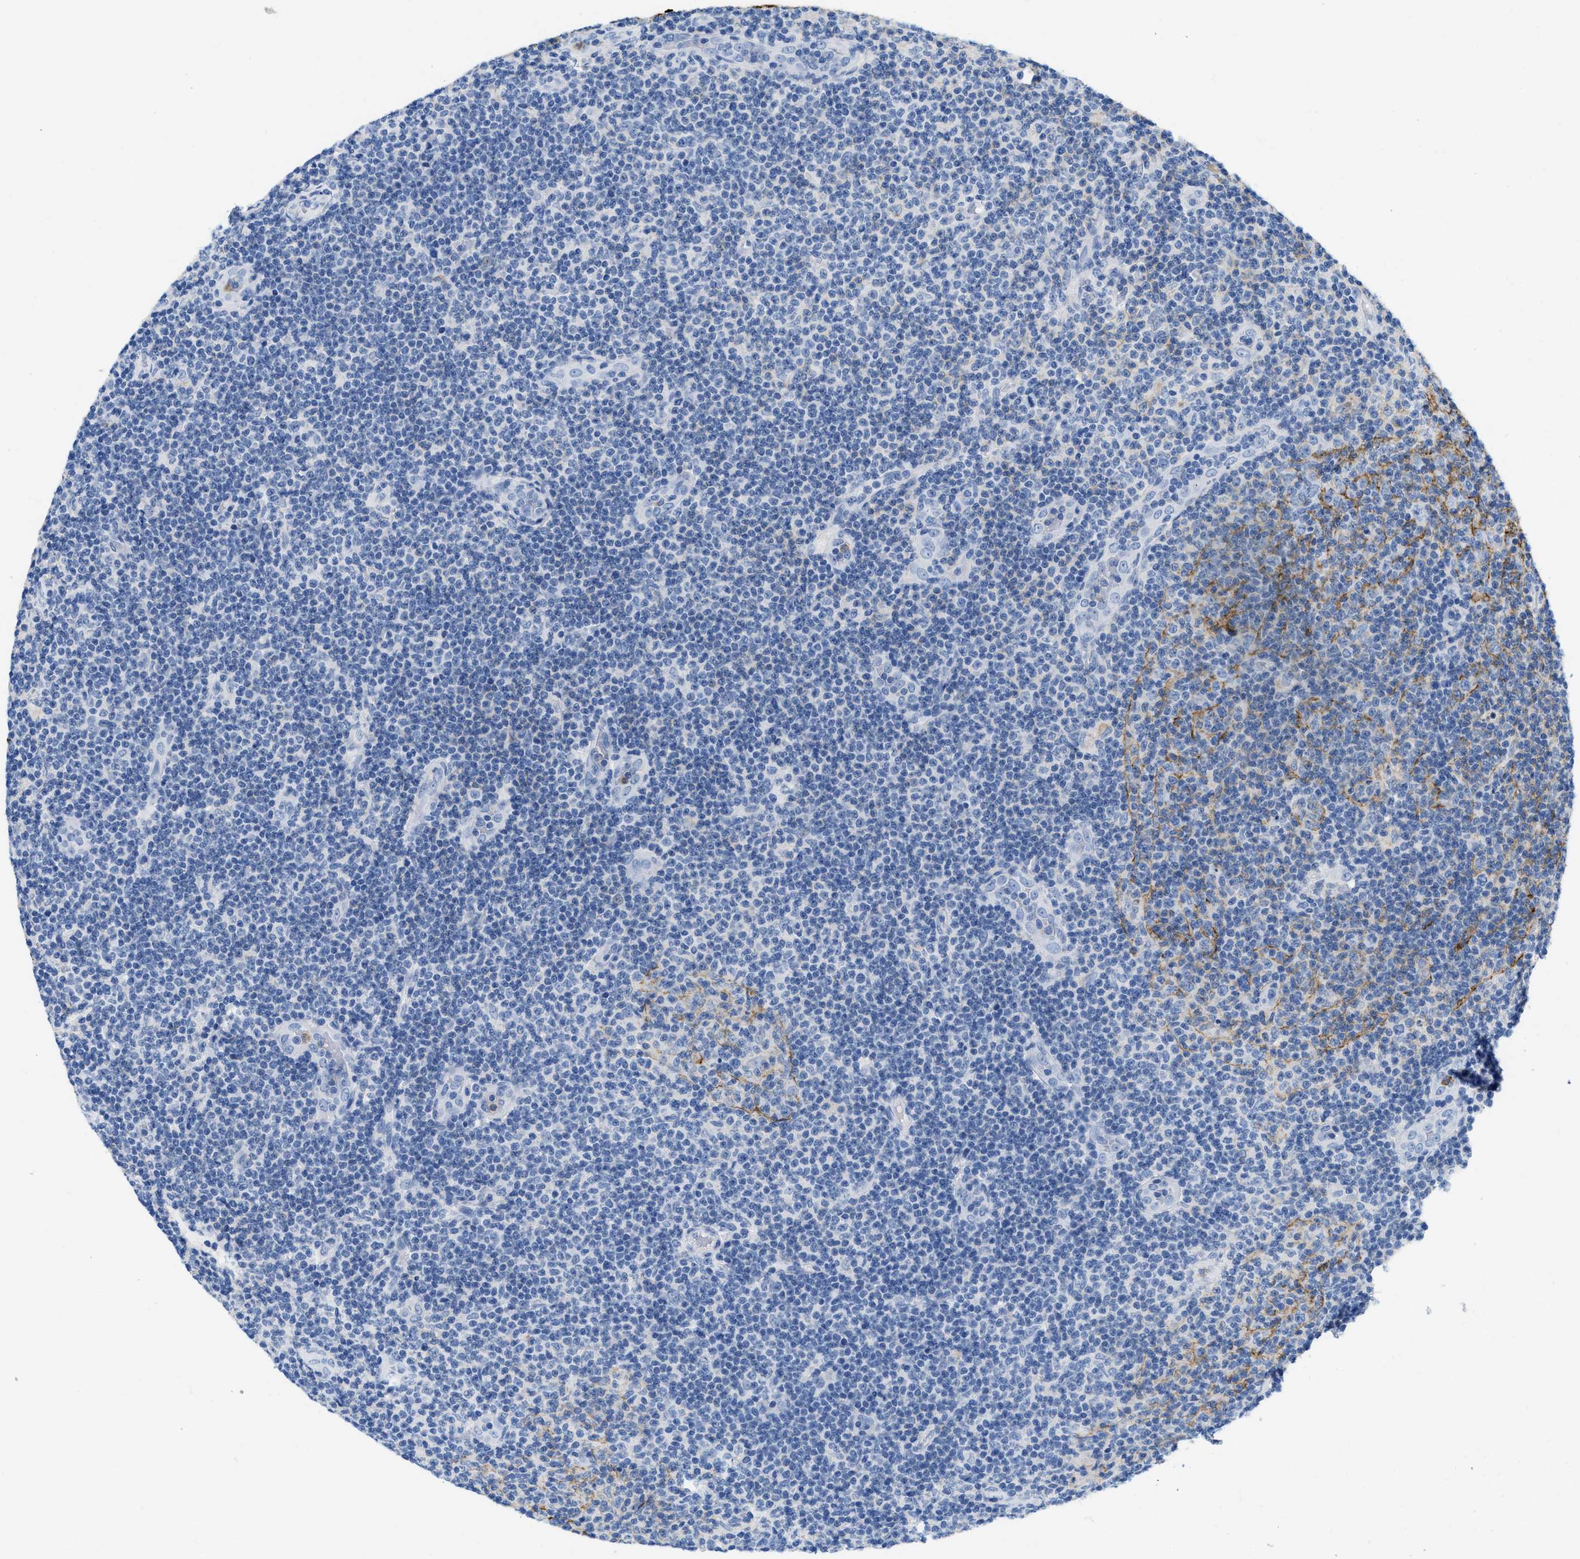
{"staining": {"intensity": "moderate", "quantity": "<25%", "location": "cytoplasmic/membranous"}, "tissue": "lymphoma", "cell_type": "Tumor cells", "image_type": "cancer", "snomed": [{"axis": "morphology", "description": "Malignant lymphoma, non-Hodgkin's type, Low grade"}, {"axis": "topography", "description": "Lymph node"}], "caption": "Immunohistochemical staining of lymphoma reveals low levels of moderate cytoplasmic/membranous protein staining in about <25% of tumor cells.", "gene": "CR1", "patient": {"sex": "male", "age": 83}}